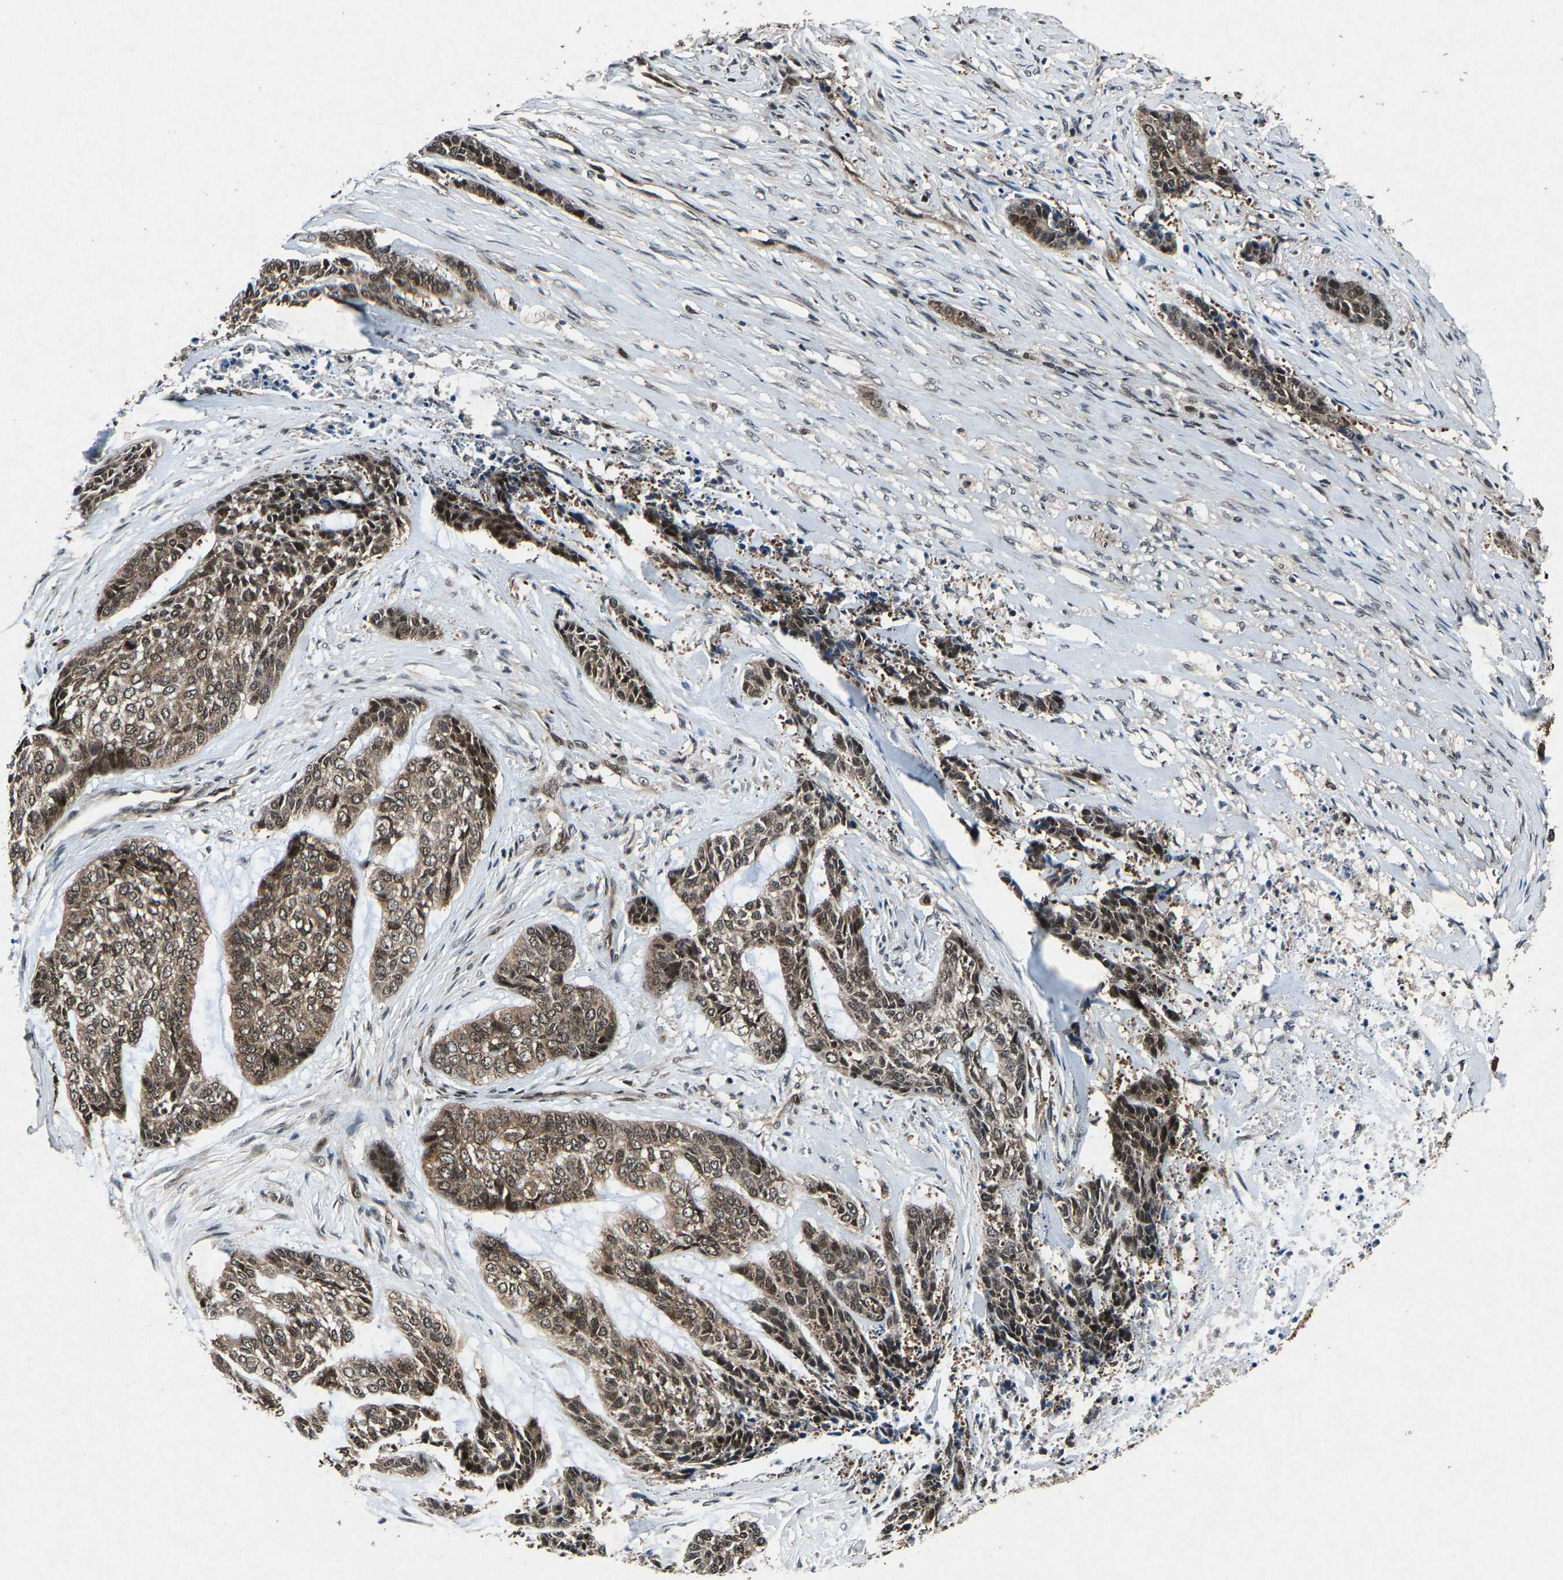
{"staining": {"intensity": "moderate", "quantity": ">75%", "location": "cytoplasmic/membranous,nuclear"}, "tissue": "skin cancer", "cell_type": "Tumor cells", "image_type": "cancer", "snomed": [{"axis": "morphology", "description": "Basal cell carcinoma"}, {"axis": "topography", "description": "Skin"}], "caption": "Protein staining by immunohistochemistry (IHC) exhibits moderate cytoplasmic/membranous and nuclear positivity in approximately >75% of tumor cells in skin basal cell carcinoma.", "gene": "ATXN3", "patient": {"sex": "female", "age": 64}}